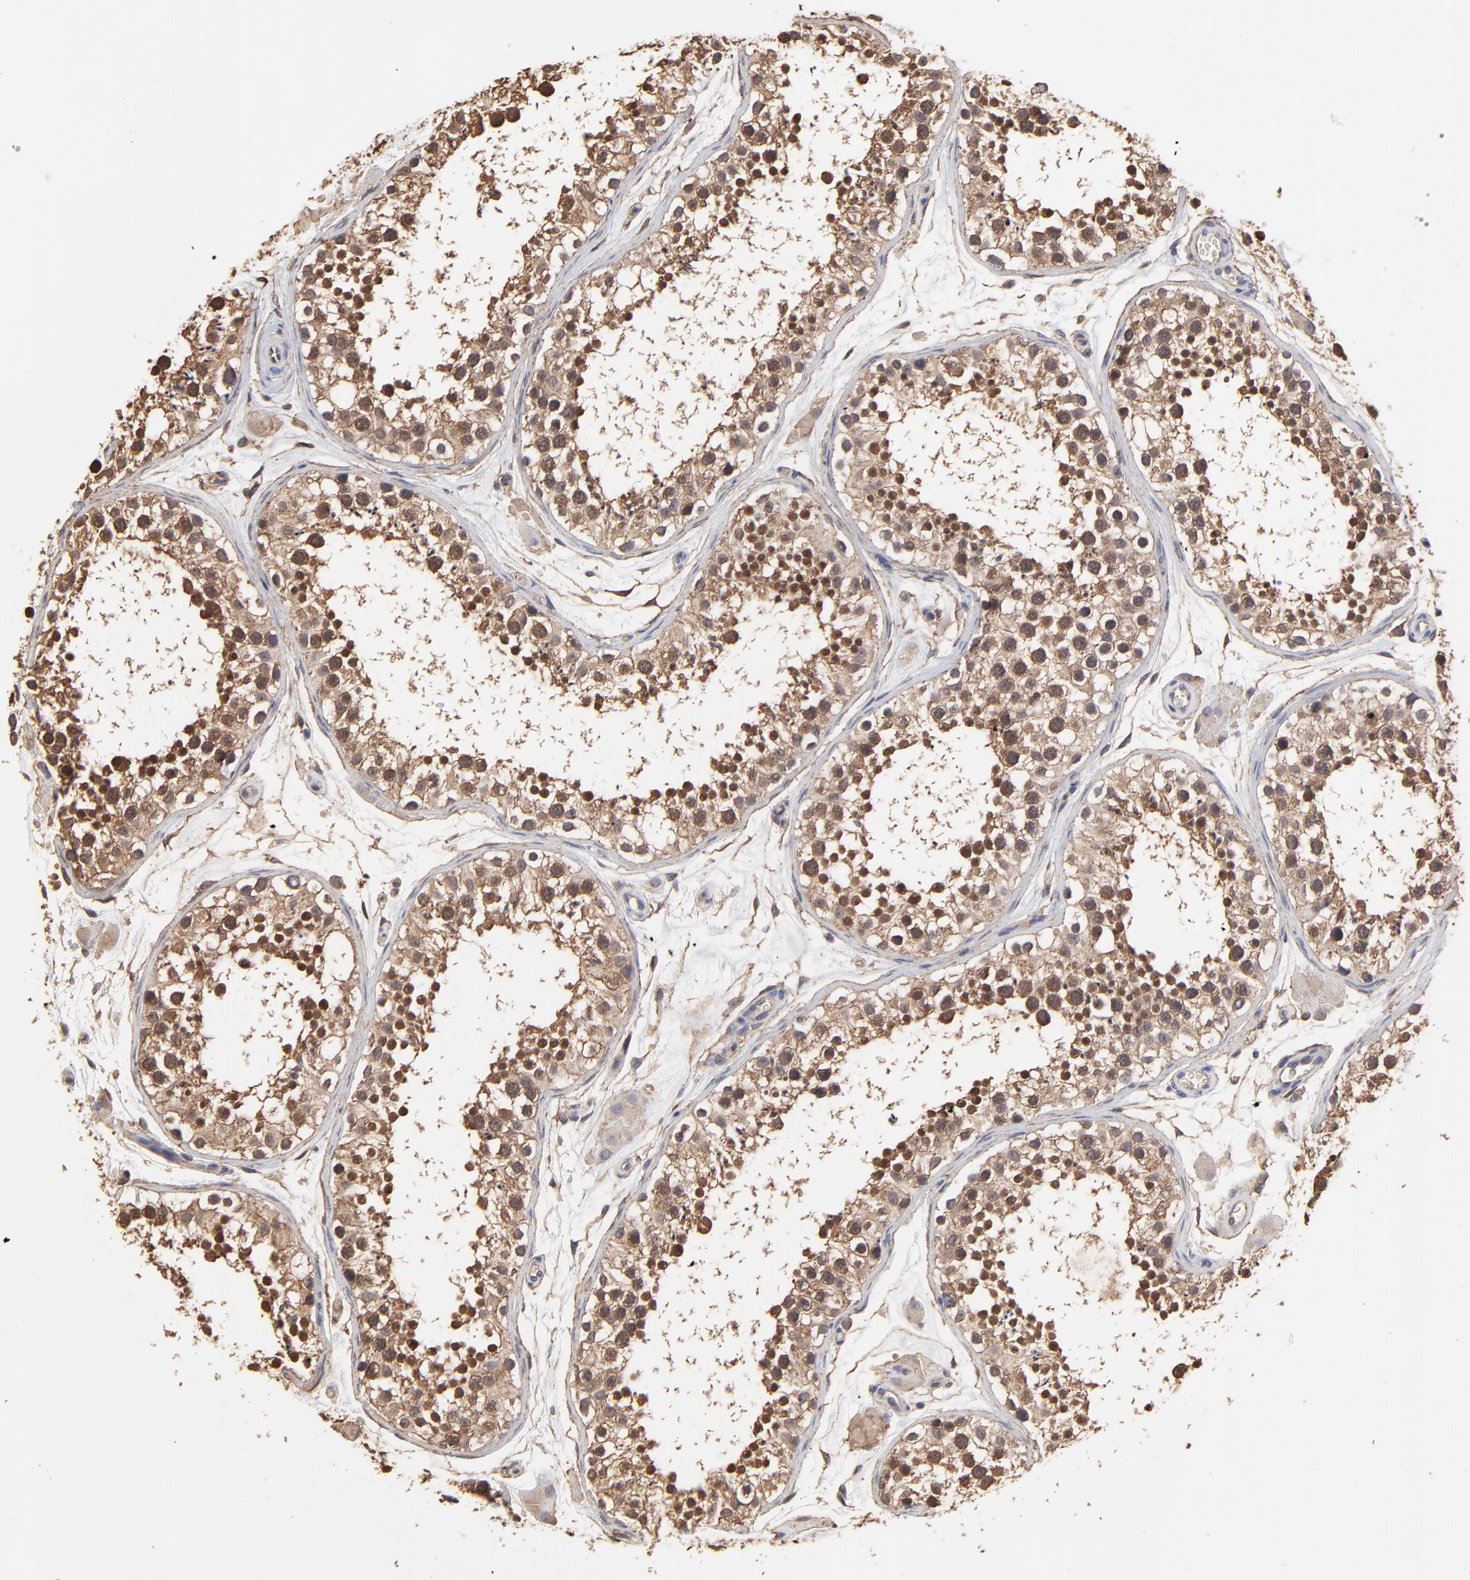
{"staining": {"intensity": "moderate", "quantity": "25%-75%", "location": "cytoplasmic/membranous"}, "tissue": "testis", "cell_type": "Cells in seminiferous ducts", "image_type": "normal", "snomed": [{"axis": "morphology", "description": "Normal tissue, NOS"}, {"axis": "topography", "description": "Testis"}], "caption": "DAB immunohistochemical staining of benign testis exhibits moderate cytoplasmic/membranous protein positivity in approximately 25%-75% of cells in seminiferous ducts.", "gene": "ARMT1", "patient": {"sex": "male", "age": 29}}